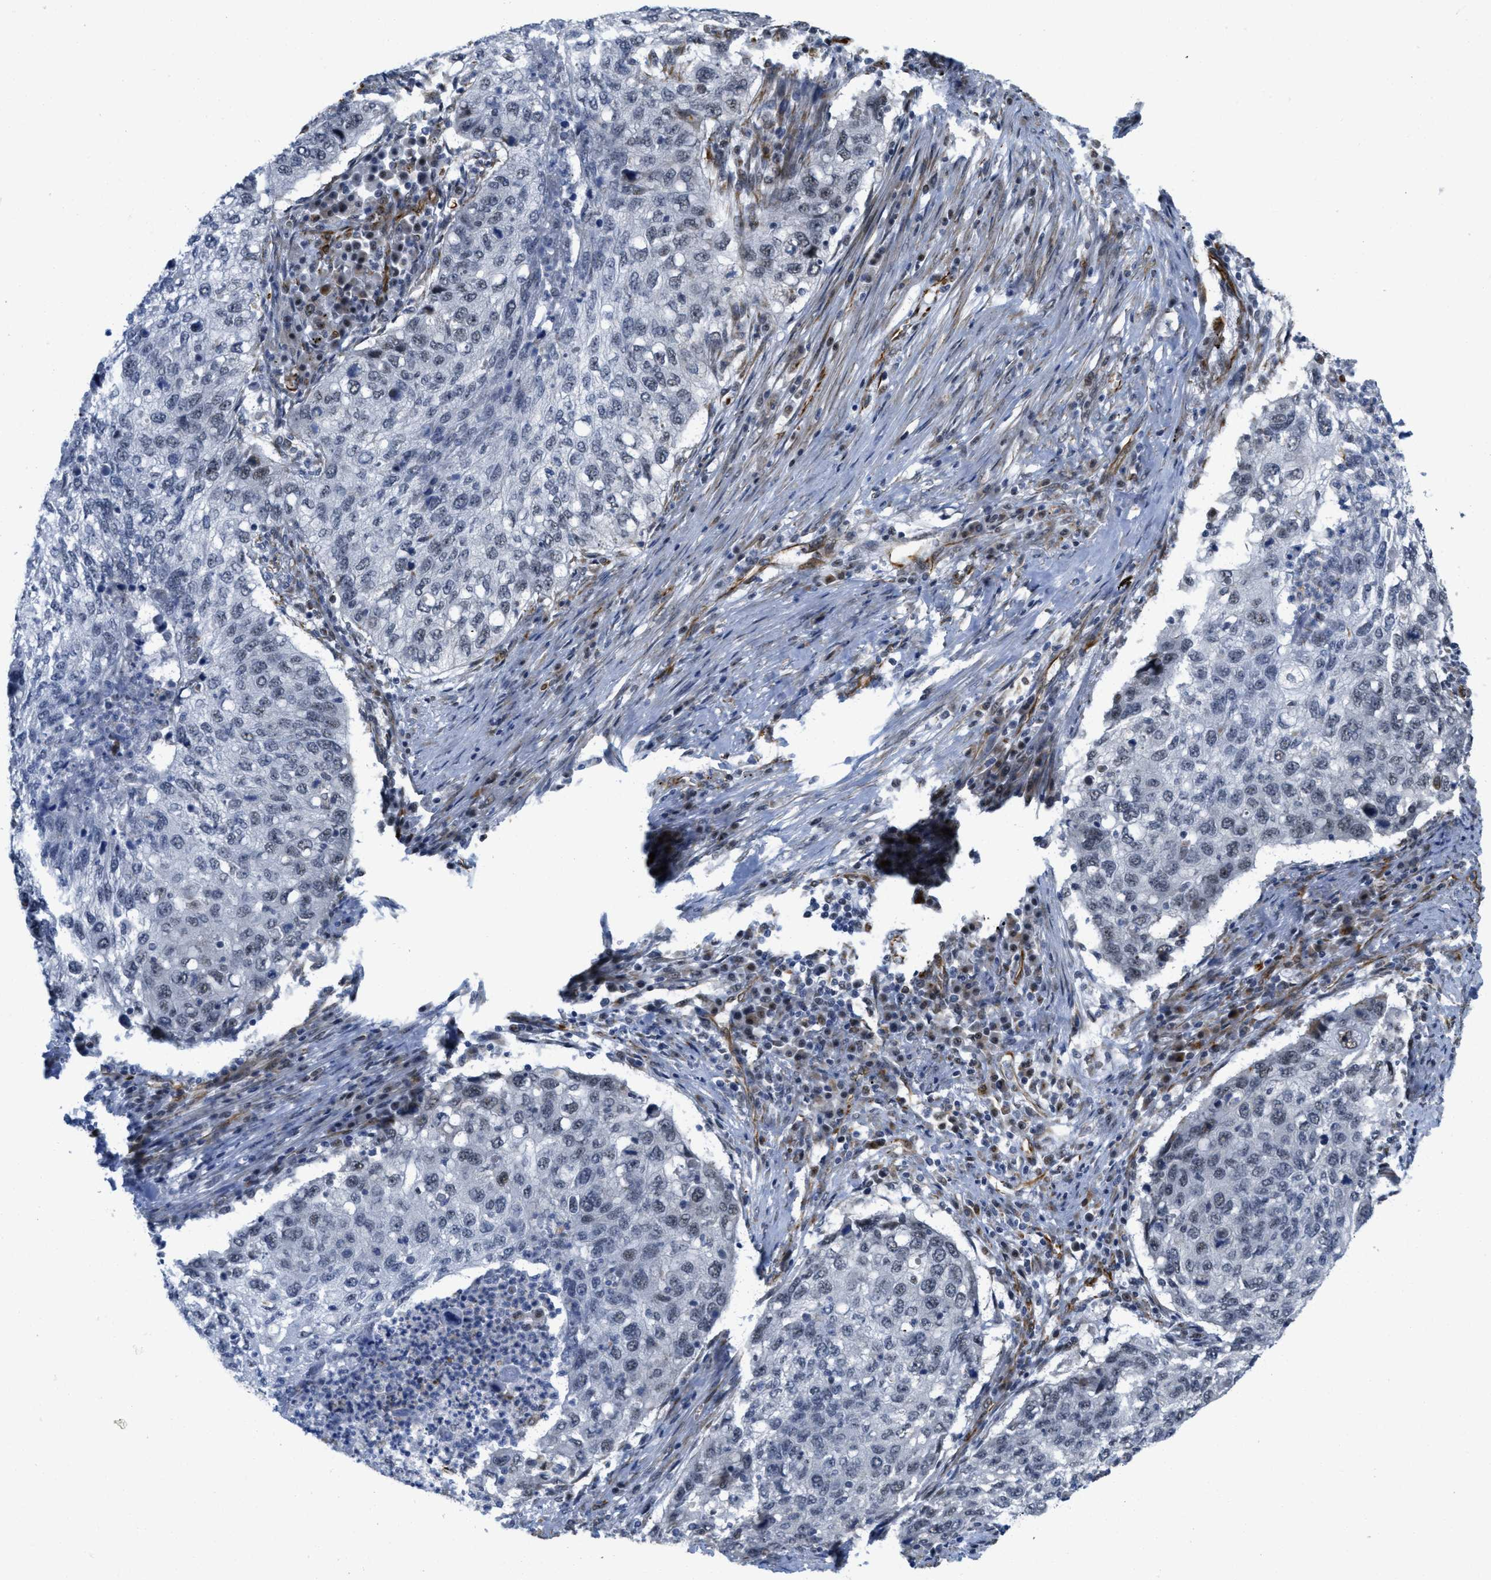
{"staining": {"intensity": "weak", "quantity": "<25%", "location": "nuclear"}, "tissue": "lung cancer", "cell_type": "Tumor cells", "image_type": "cancer", "snomed": [{"axis": "morphology", "description": "Squamous cell carcinoma, NOS"}, {"axis": "topography", "description": "Lung"}], "caption": "IHC photomicrograph of human lung cancer (squamous cell carcinoma) stained for a protein (brown), which displays no staining in tumor cells. (DAB (3,3'-diaminobenzidine) immunohistochemistry (IHC) with hematoxylin counter stain).", "gene": "LRRC8B", "patient": {"sex": "female", "age": 63}}